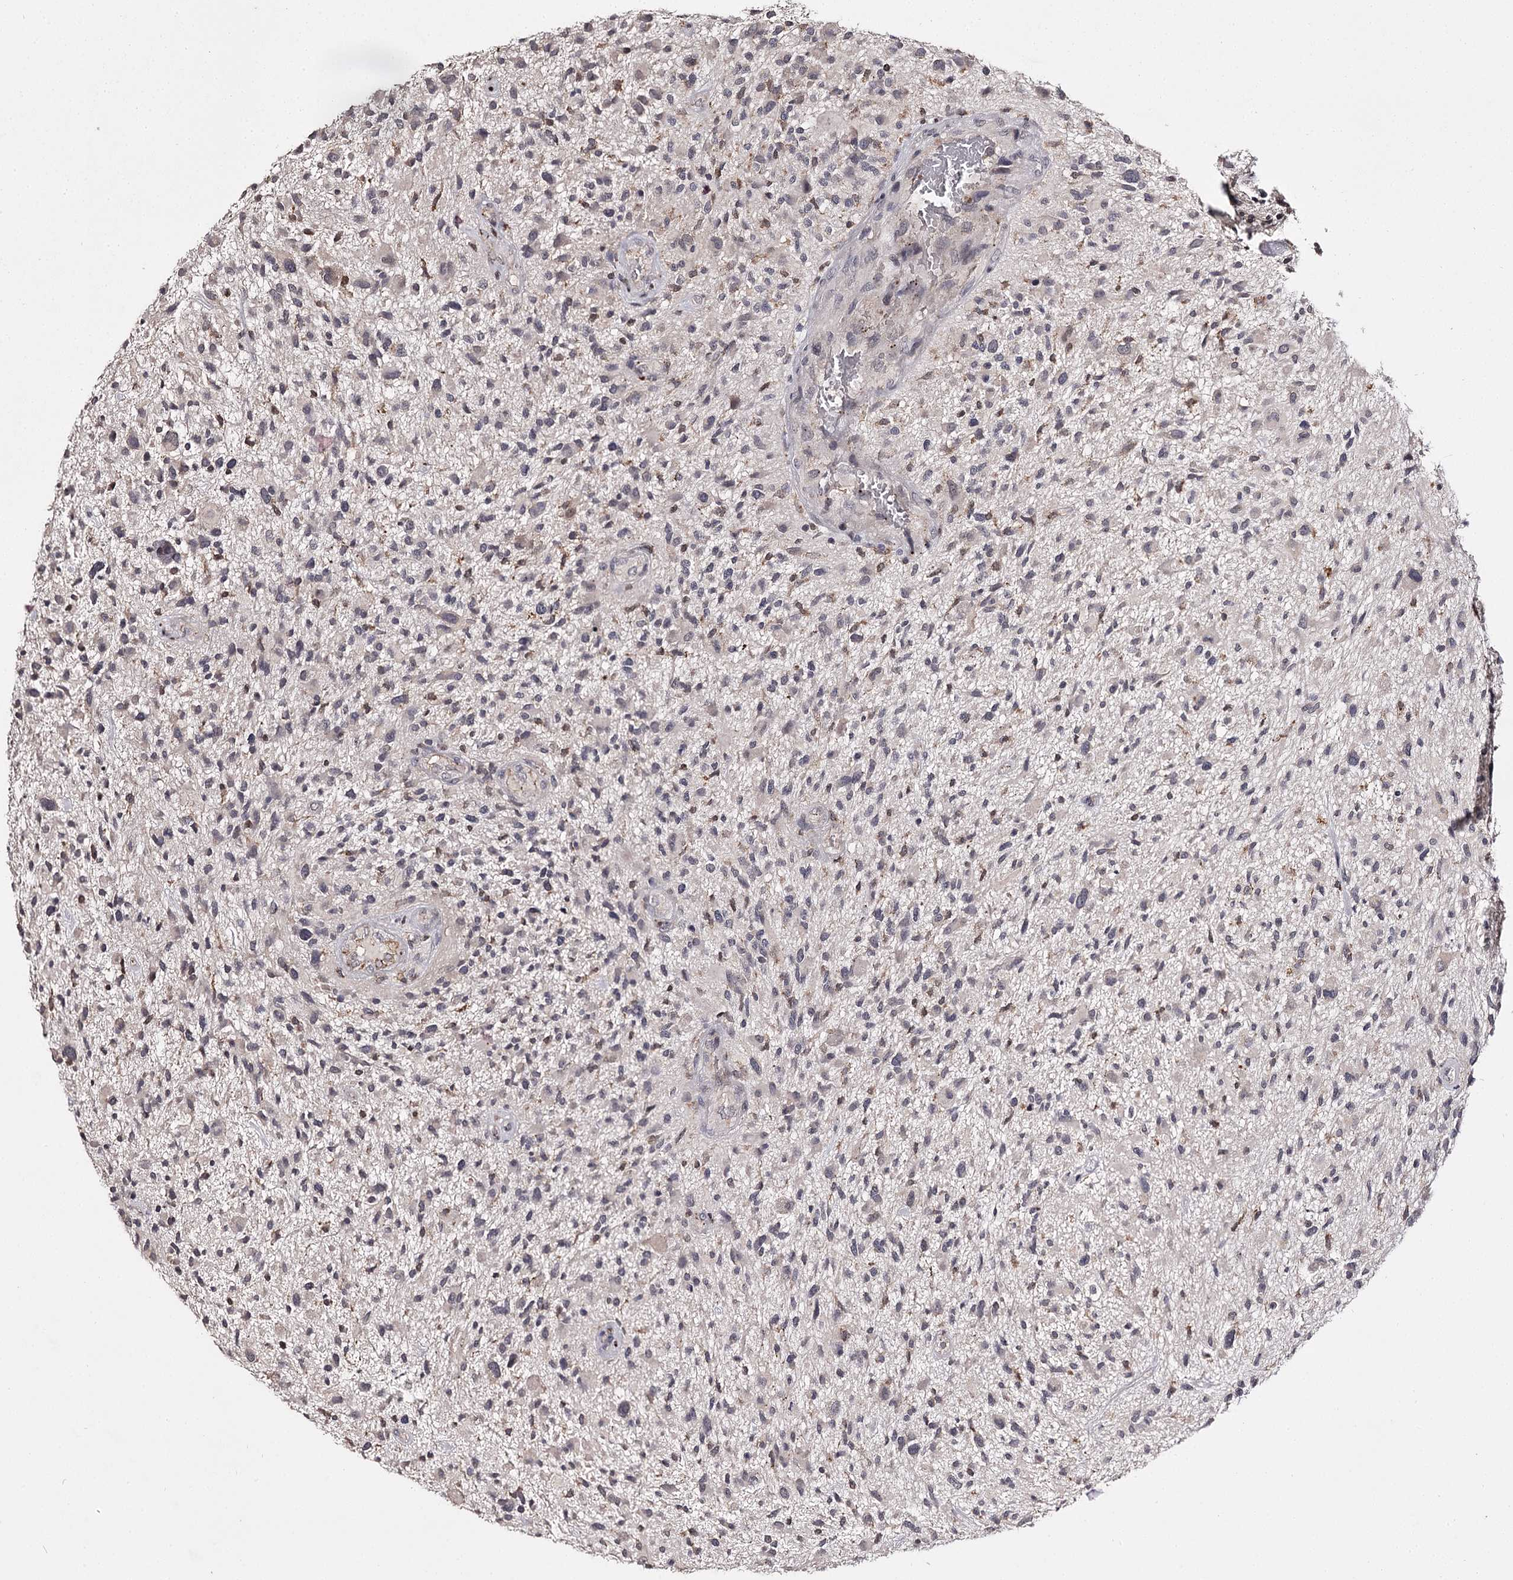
{"staining": {"intensity": "moderate", "quantity": "<25%", "location": "cytoplasmic/membranous"}, "tissue": "glioma", "cell_type": "Tumor cells", "image_type": "cancer", "snomed": [{"axis": "morphology", "description": "Glioma, malignant, High grade"}, {"axis": "topography", "description": "Brain"}], "caption": "Immunohistochemistry (IHC) histopathology image of neoplastic tissue: glioma stained using immunohistochemistry shows low levels of moderate protein expression localized specifically in the cytoplasmic/membranous of tumor cells, appearing as a cytoplasmic/membranous brown color.", "gene": "SLC32A1", "patient": {"sex": "male", "age": 47}}